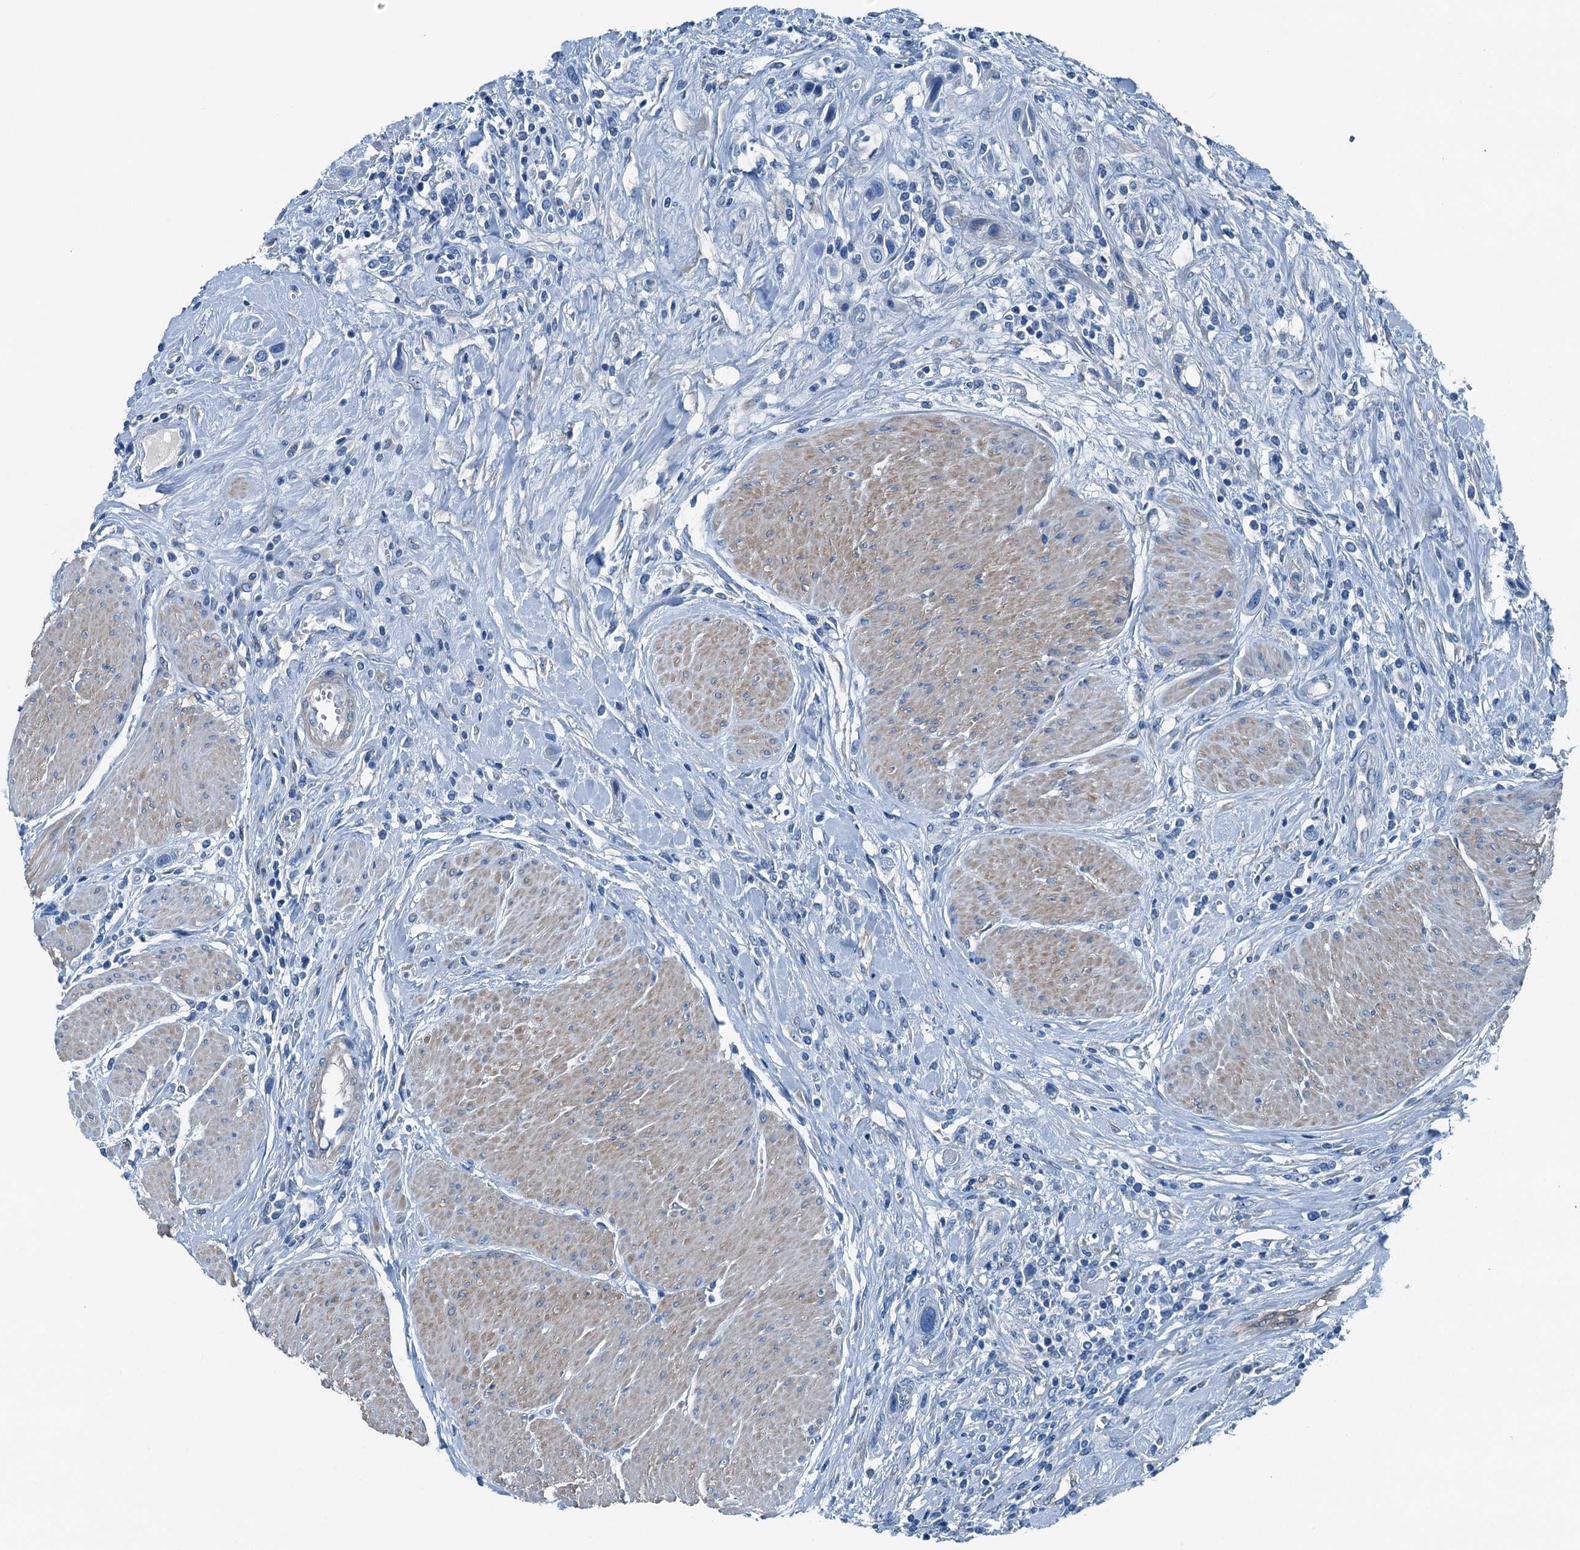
{"staining": {"intensity": "negative", "quantity": "none", "location": "none"}, "tissue": "urothelial cancer", "cell_type": "Tumor cells", "image_type": "cancer", "snomed": [{"axis": "morphology", "description": "Urothelial carcinoma, High grade"}, {"axis": "topography", "description": "Urinary bladder"}], "caption": "Immunohistochemistry (IHC) of human urothelial cancer demonstrates no expression in tumor cells. The staining is performed using DAB (3,3'-diaminobenzidine) brown chromogen with nuclei counter-stained in using hematoxylin.", "gene": "RAB3IL1", "patient": {"sex": "male", "age": 50}}